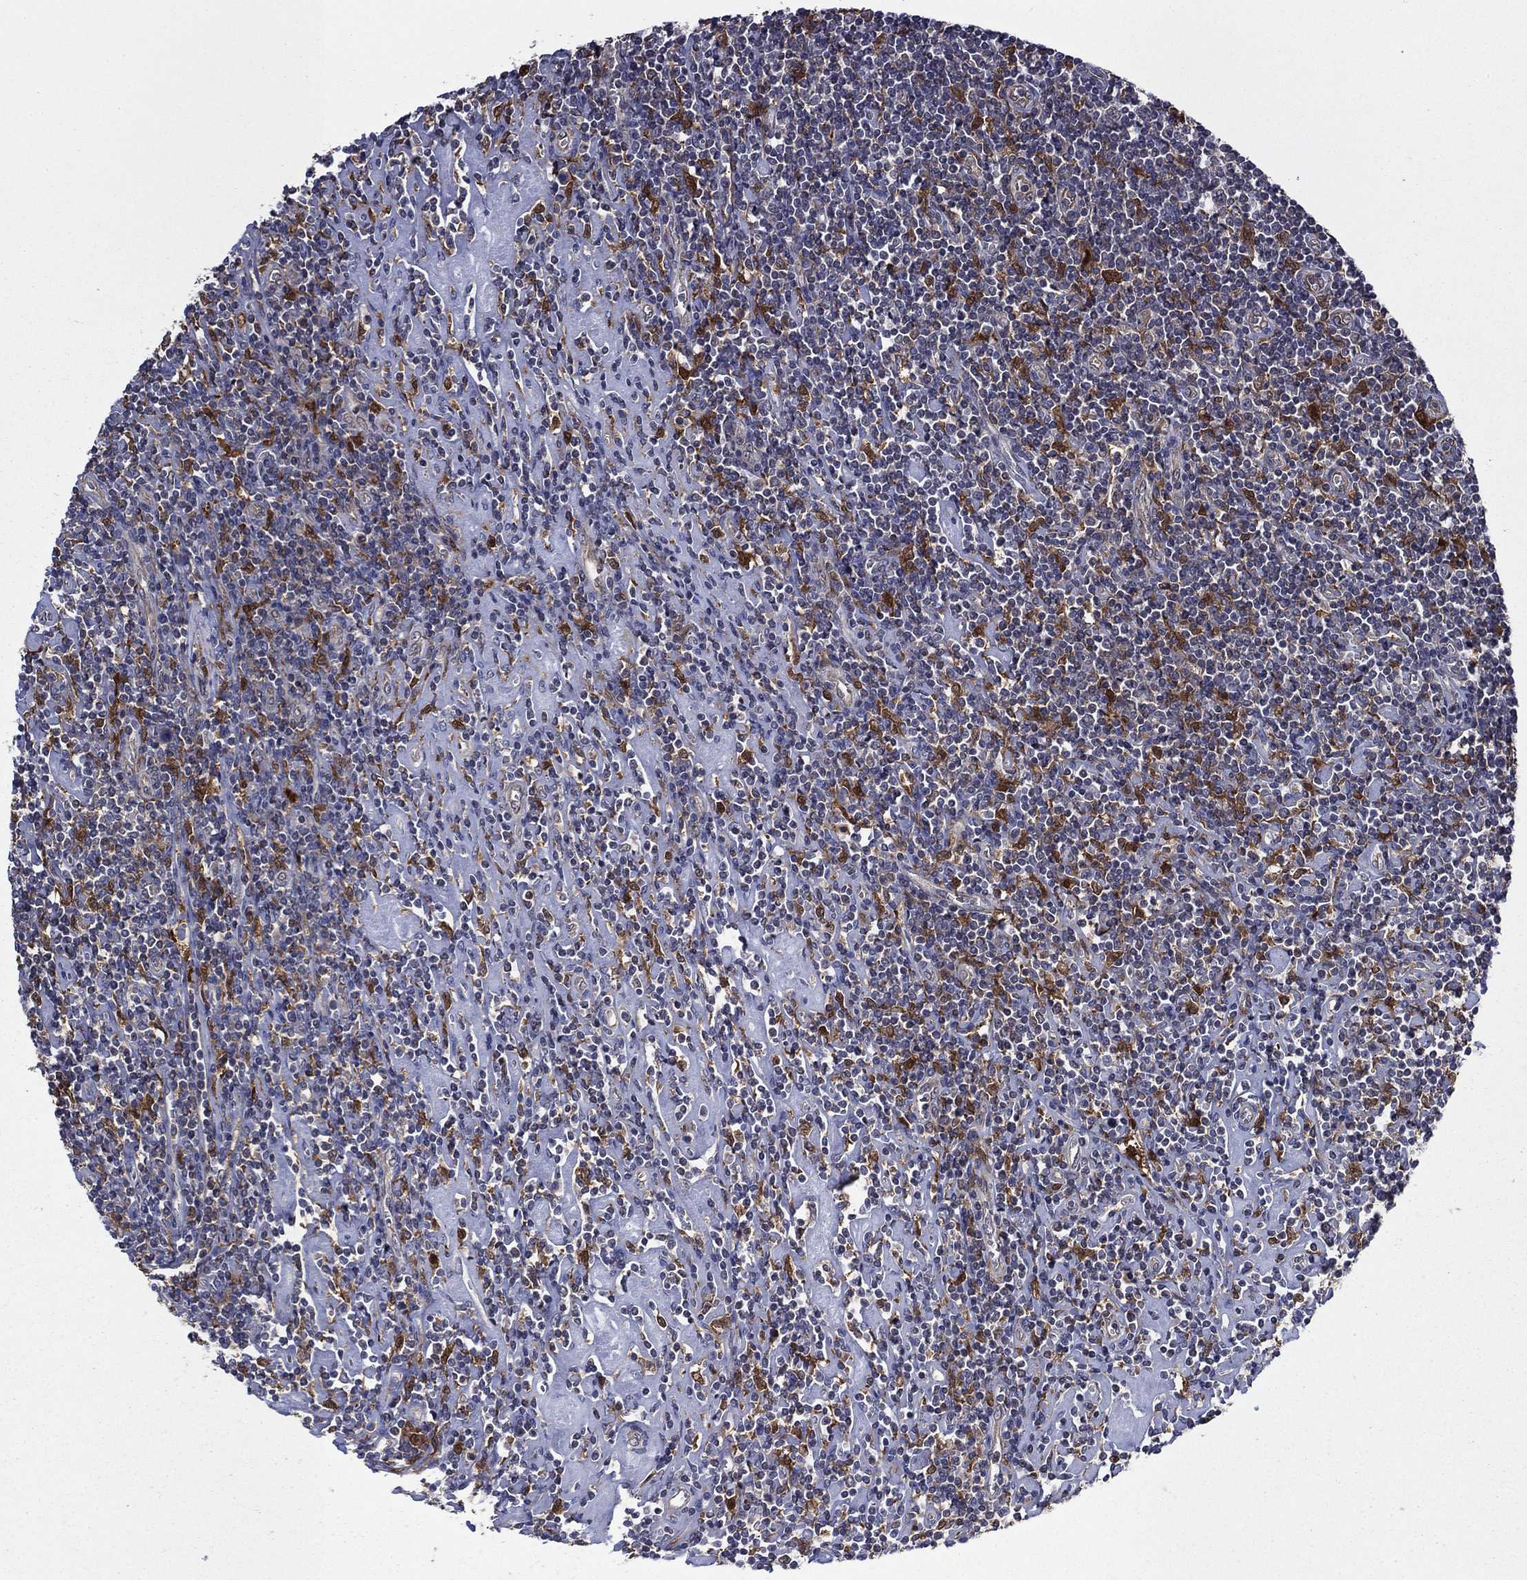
{"staining": {"intensity": "negative", "quantity": "none", "location": "none"}, "tissue": "lymphoma", "cell_type": "Tumor cells", "image_type": "cancer", "snomed": [{"axis": "morphology", "description": "Hodgkin's disease, NOS"}, {"axis": "topography", "description": "Lymph node"}], "caption": "High magnification brightfield microscopy of Hodgkin's disease stained with DAB (brown) and counterstained with hematoxylin (blue): tumor cells show no significant positivity.", "gene": "TPMT", "patient": {"sex": "male", "age": 40}}